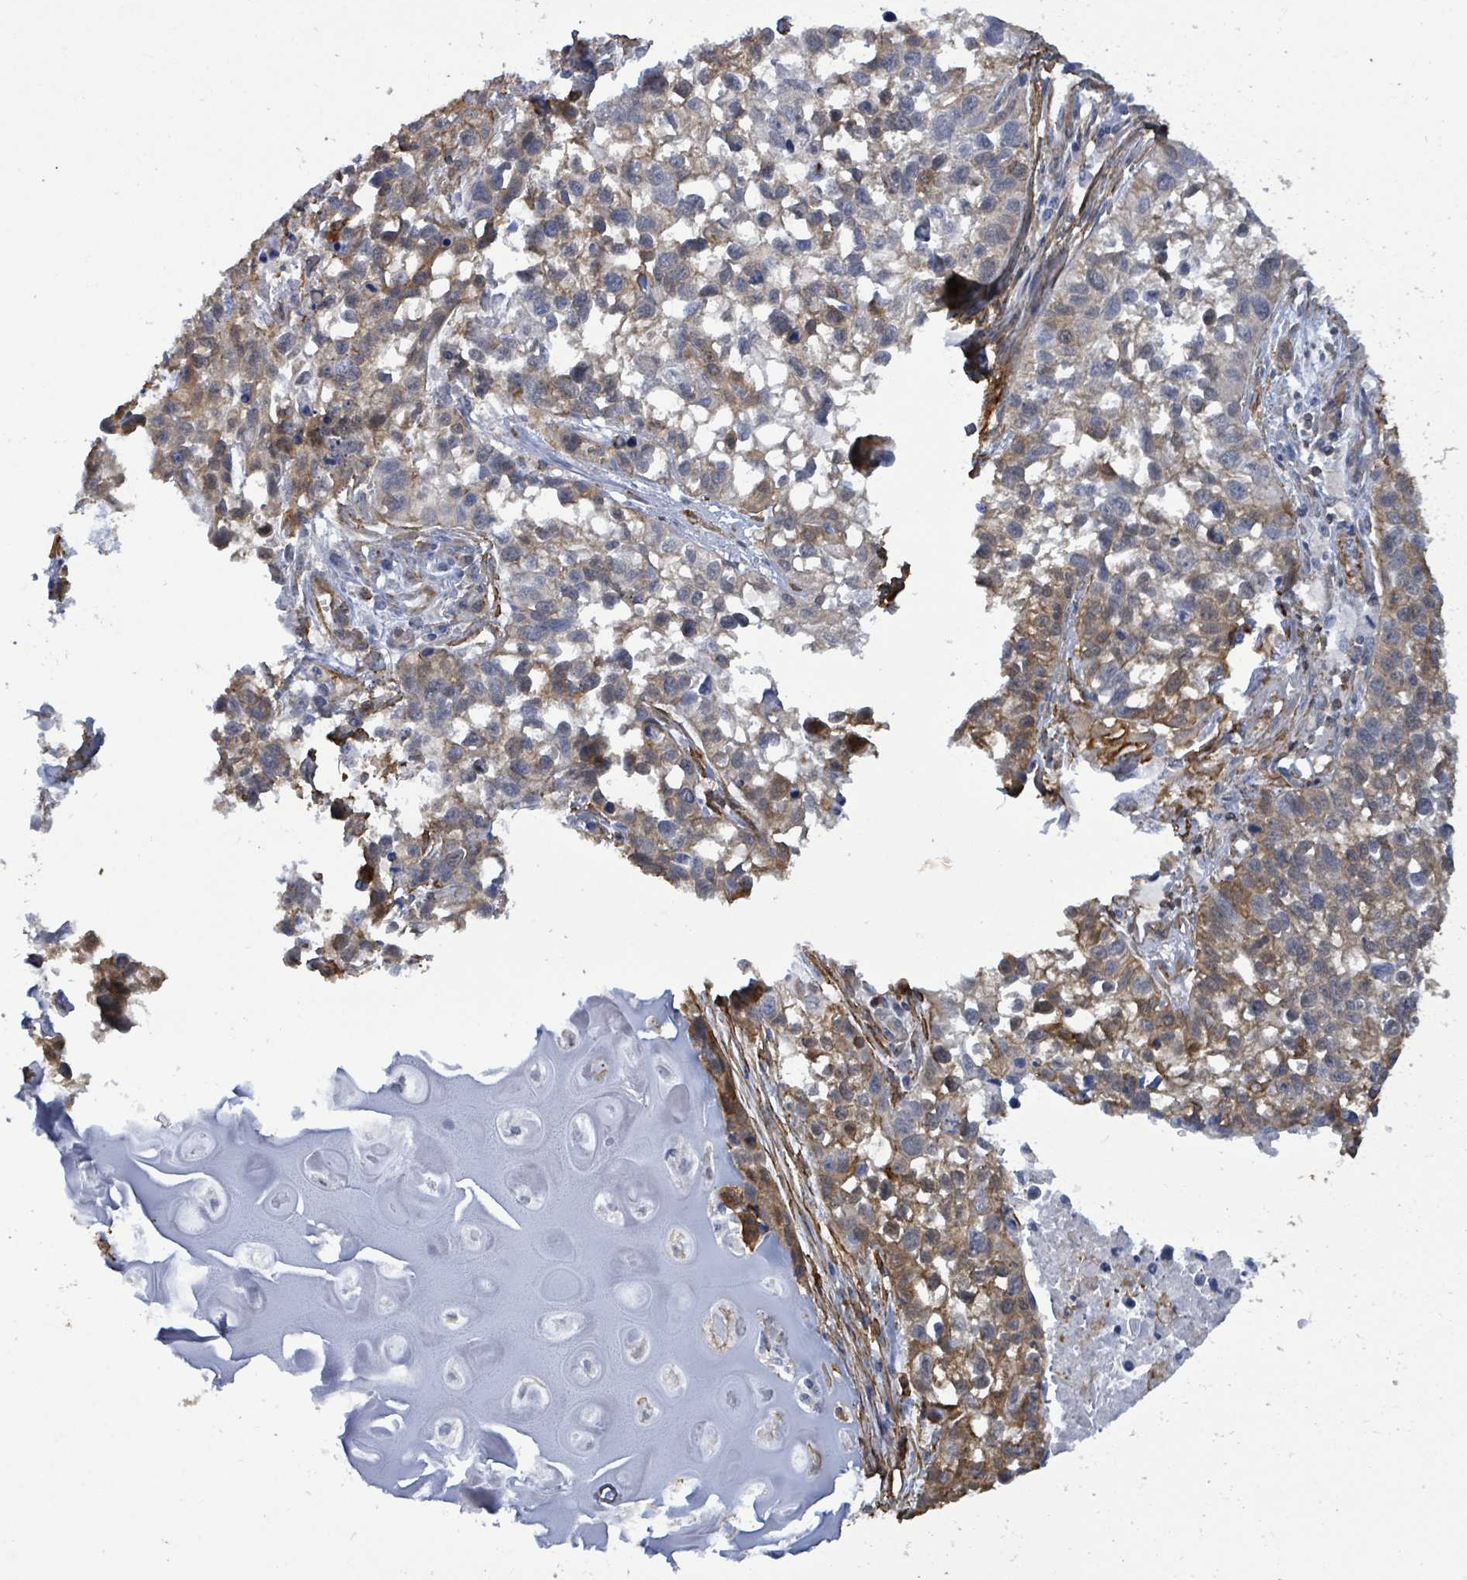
{"staining": {"intensity": "moderate", "quantity": "<25%", "location": "cytoplasmic/membranous"}, "tissue": "lung cancer", "cell_type": "Tumor cells", "image_type": "cancer", "snomed": [{"axis": "morphology", "description": "Squamous cell carcinoma, NOS"}, {"axis": "topography", "description": "Lung"}], "caption": "This micrograph reveals lung cancer (squamous cell carcinoma) stained with IHC to label a protein in brown. The cytoplasmic/membranous of tumor cells show moderate positivity for the protein. Nuclei are counter-stained blue.", "gene": "PRKRIP1", "patient": {"sex": "male", "age": 74}}